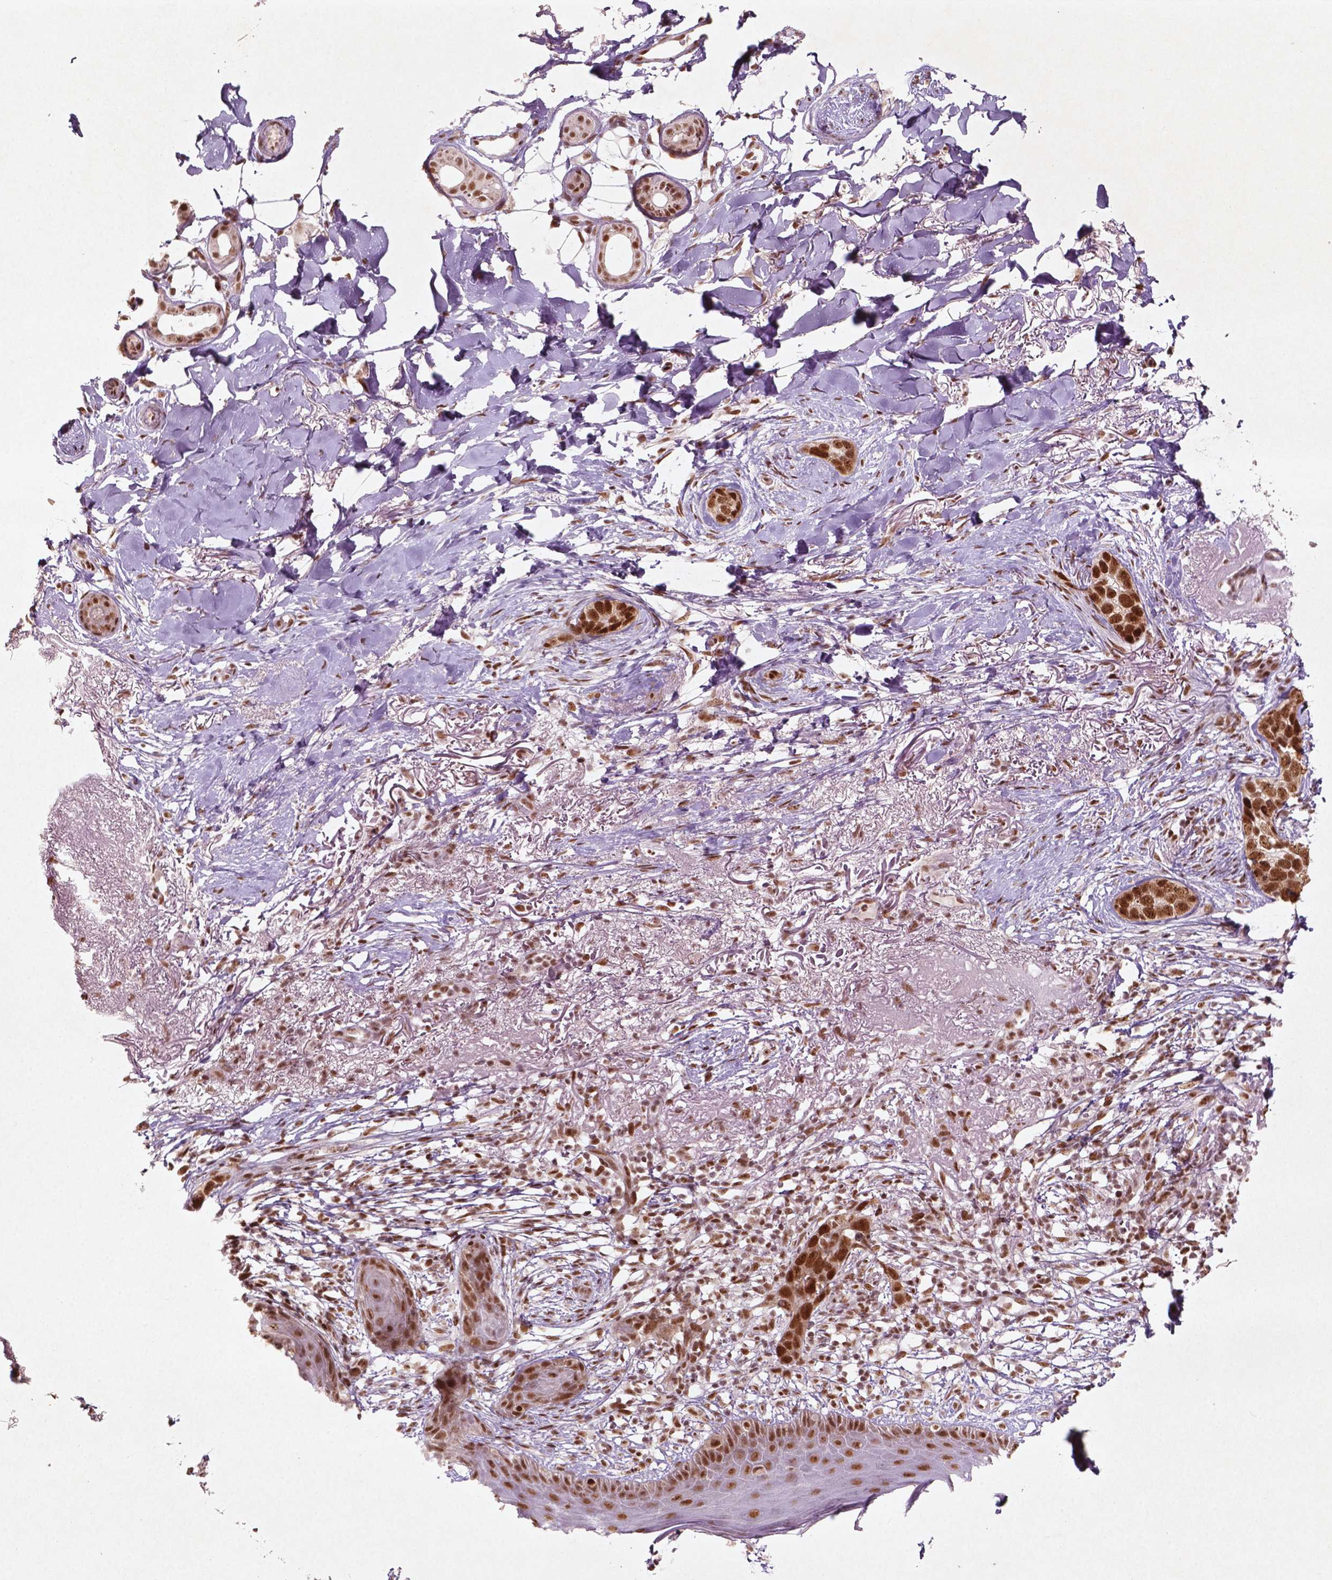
{"staining": {"intensity": "strong", "quantity": ">75%", "location": "nuclear"}, "tissue": "skin cancer", "cell_type": "Tumor cells", "image_type": "cancer", "snomed": [{"axis": "morphology", "description": "Normal tissue, NOS"}, {"axis": "morphology", "description": "Basal cell carcinoma"}, {"axis": "topography", "description": "Skin"}], "caption": "The immunohistochemical stain highlights strong nuclear positivity in tumor cells of skin cancer tissue. (DAB IHC with brightfield microscopy, high magnification).", "gene": "HMG20B", "patient": {"sex": "male", "age": 84}}